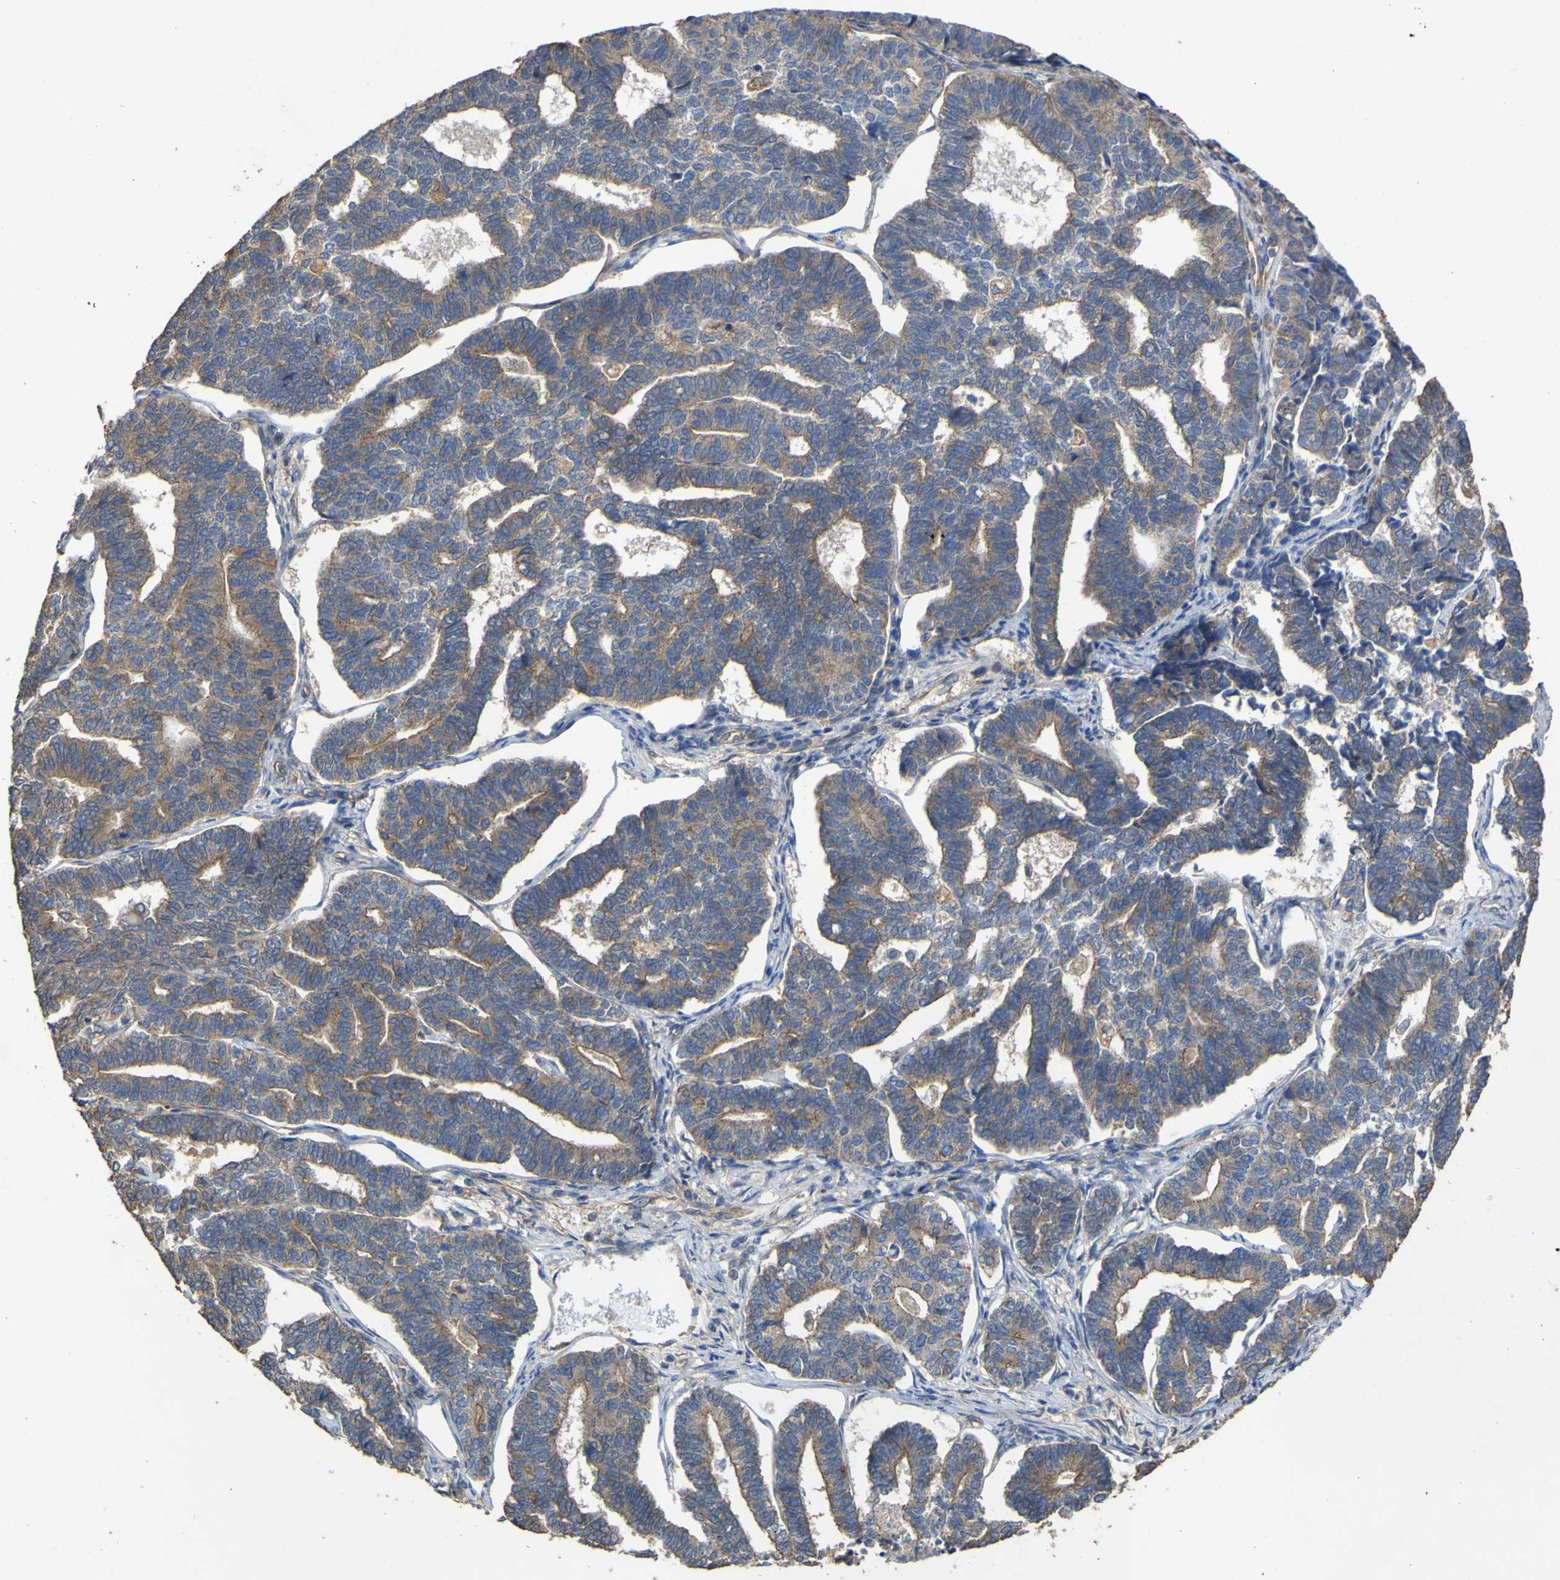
{"staining": {"intensity": "weak", "quantity": ">75%", "location": "cytoplasmic/membranous"}, "tissue": "endometrial cancer", "cell_type": "Tumor cells", "image_type": "cancer", "snomed": [{"axis": "morphology", "description": "Adenocarcinoma, NOS"}, {"axis": "topography", "description": "Endometrium"}], "caption": "Immunohistochemical staining of human adenocarcinoma (endometrial) demonstrates low levels of weak cytoplasmic/membranous protein expression in about >75% of tumor cells. The protein is shown in brown color, while the nuclei are stained blue.", "gene": "TNFSF15", "patient": {"sex": "female", "age": 70}}